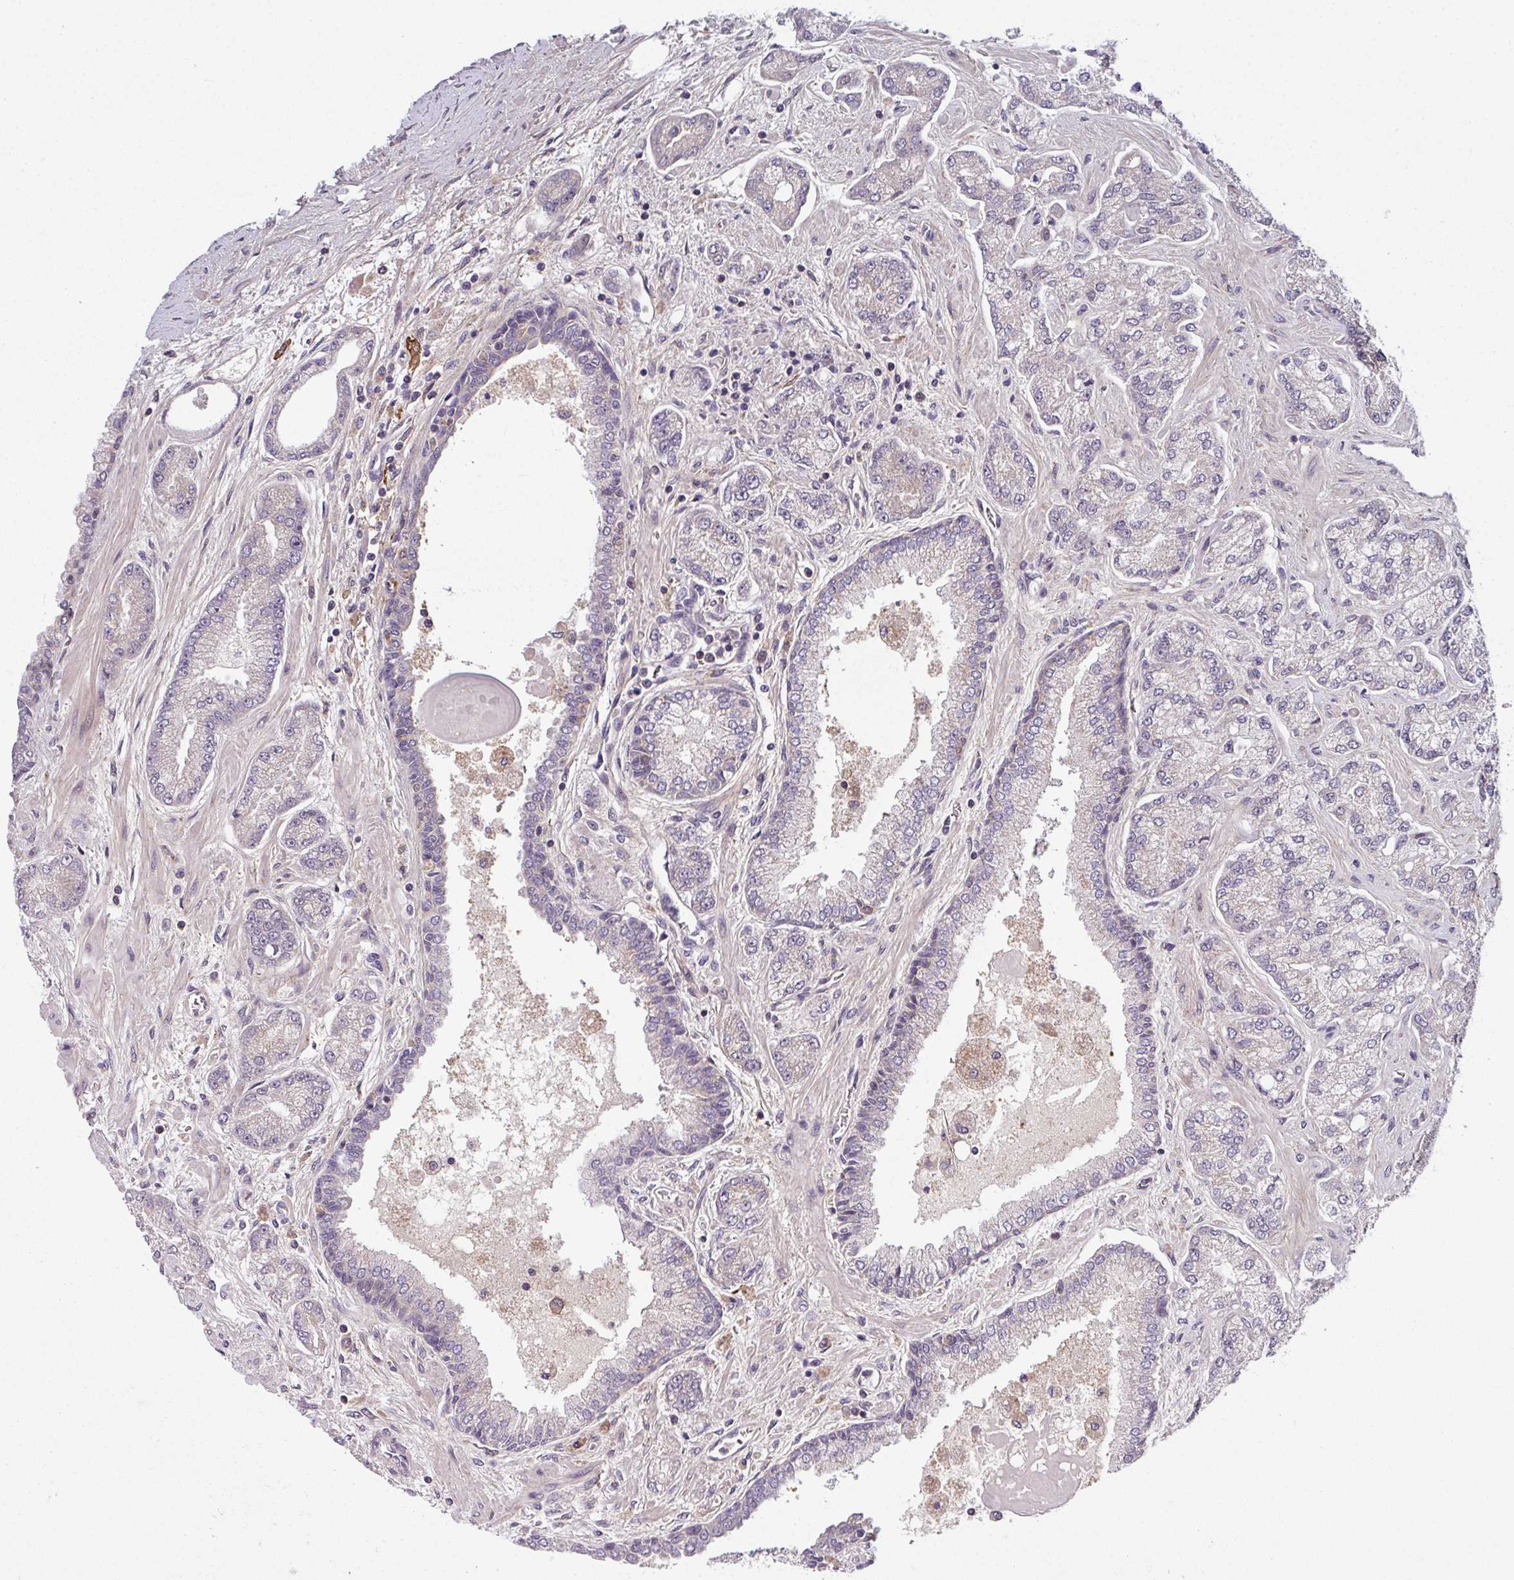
{"staining": {"intensity": "negative", "quantity": "none", "location": "none"}, "tissue": "prostate cancer", "cell_type": "Tumor cells", "image_type": "cancer", "snomed": [{"axis": "morphology", "description": "Adenocarcinoma, High grade"}, {"axis": "topography", "description": "Prostate"}], "caption": "Tumor cells are negative for protein expression in human prostate cancer (high-grade adenocarcinoma).", "gene": "CAMLG", "patient": {"sex": "male", "age": 68}}